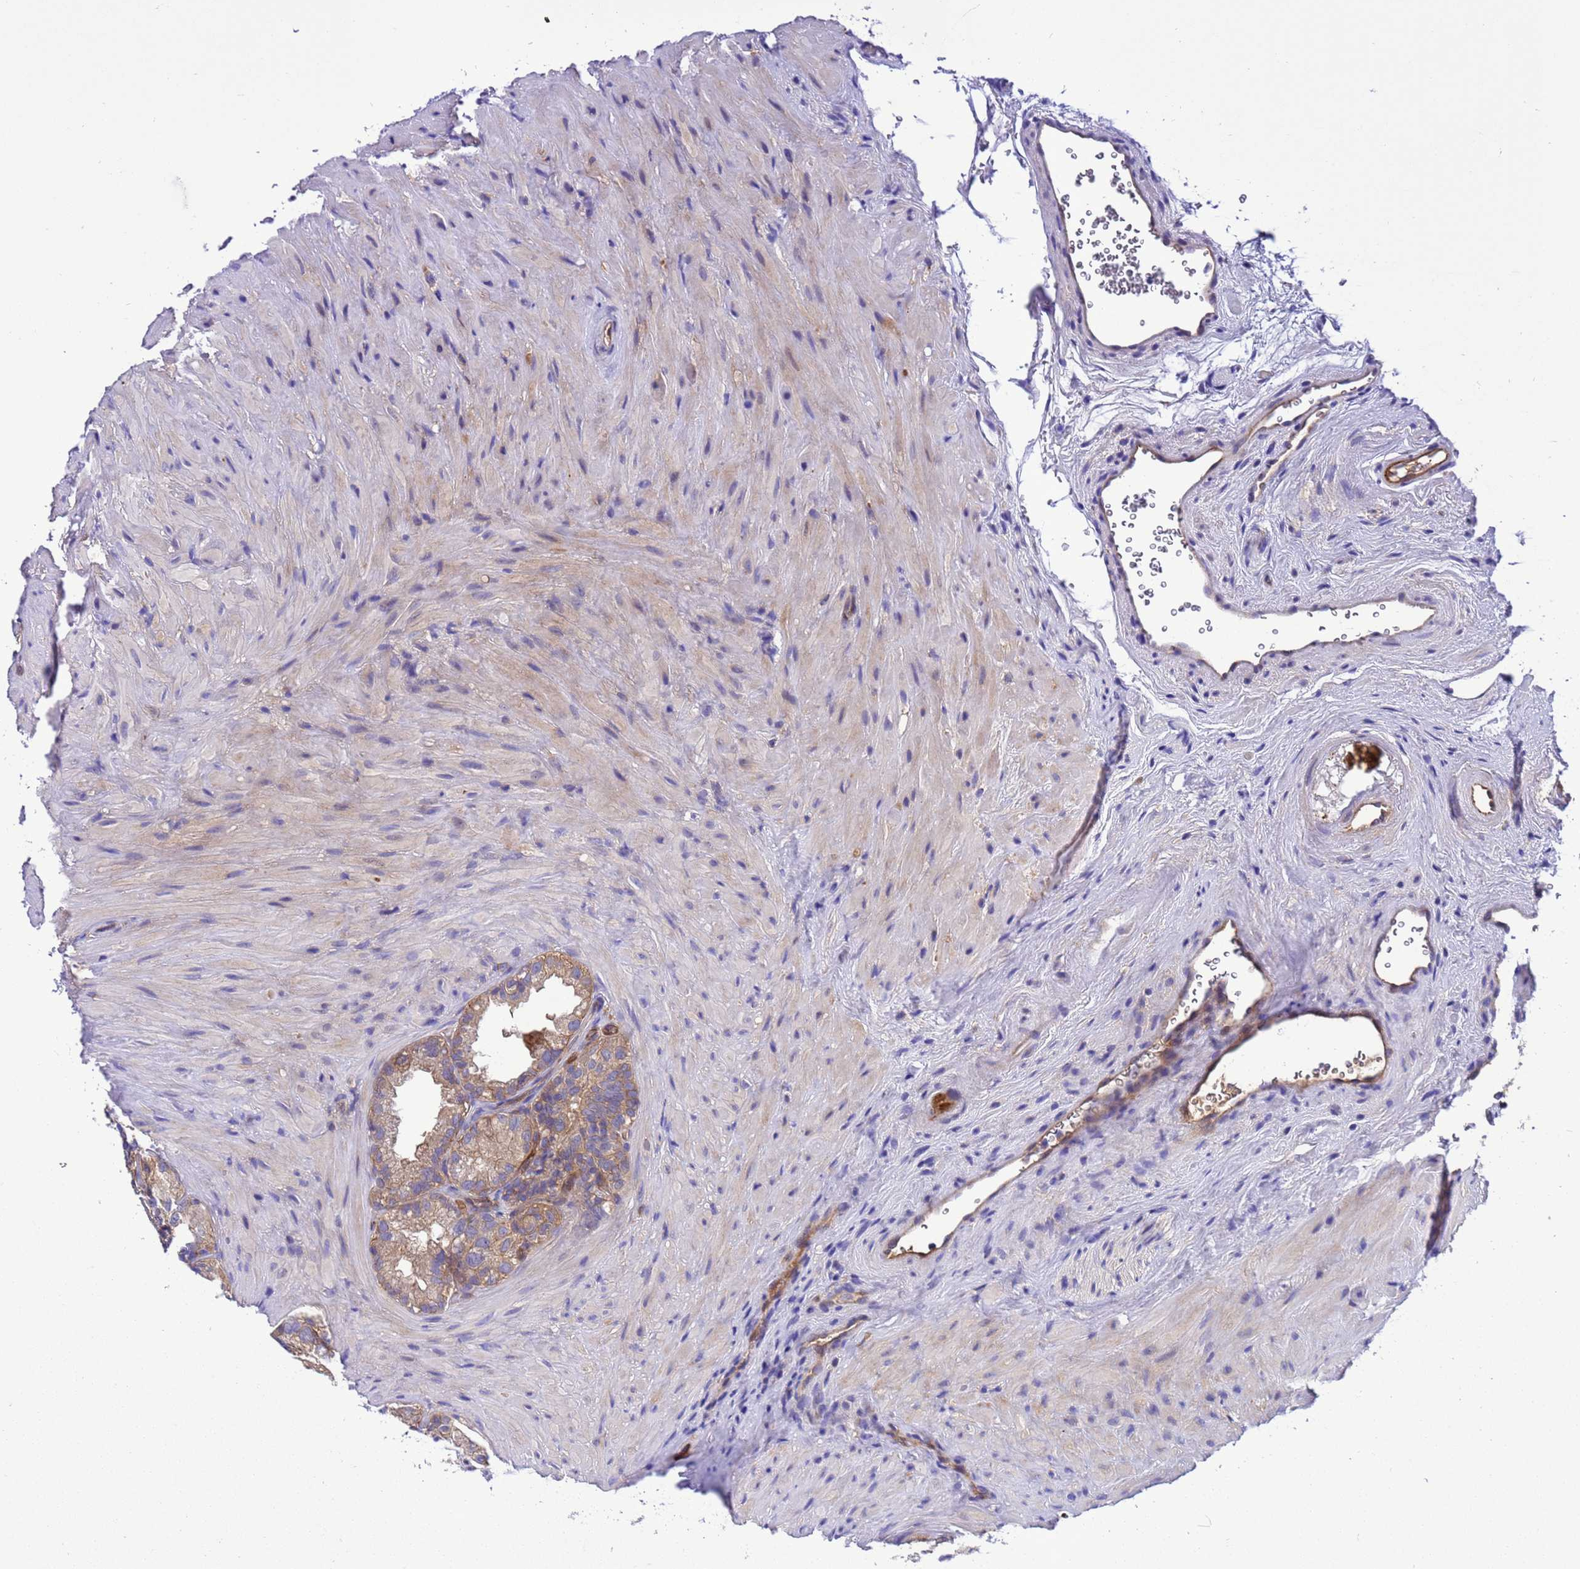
{"staining": {"intensity": "moderate", "quantity": ">75%", "location": "cytoplasmic/membranous"}, "tissue": "seminal vesicle", "cell_type": "Glandular cells", "image_type": "normal", "snomed": [{"axis": "morphology", "description": "Normal tissue, NOS"}, {"axis": "topography", "description": "Seminal veicle"}], "caption": "About >75% of glandular cells in unremarkable seminal vesicle exhibit moderate cytoplasmic/membranous protein expression as visualized by brown immunohistochemical staining.", "gene": "RABEP2", "patient": {"sex": "male", "age": 60}}